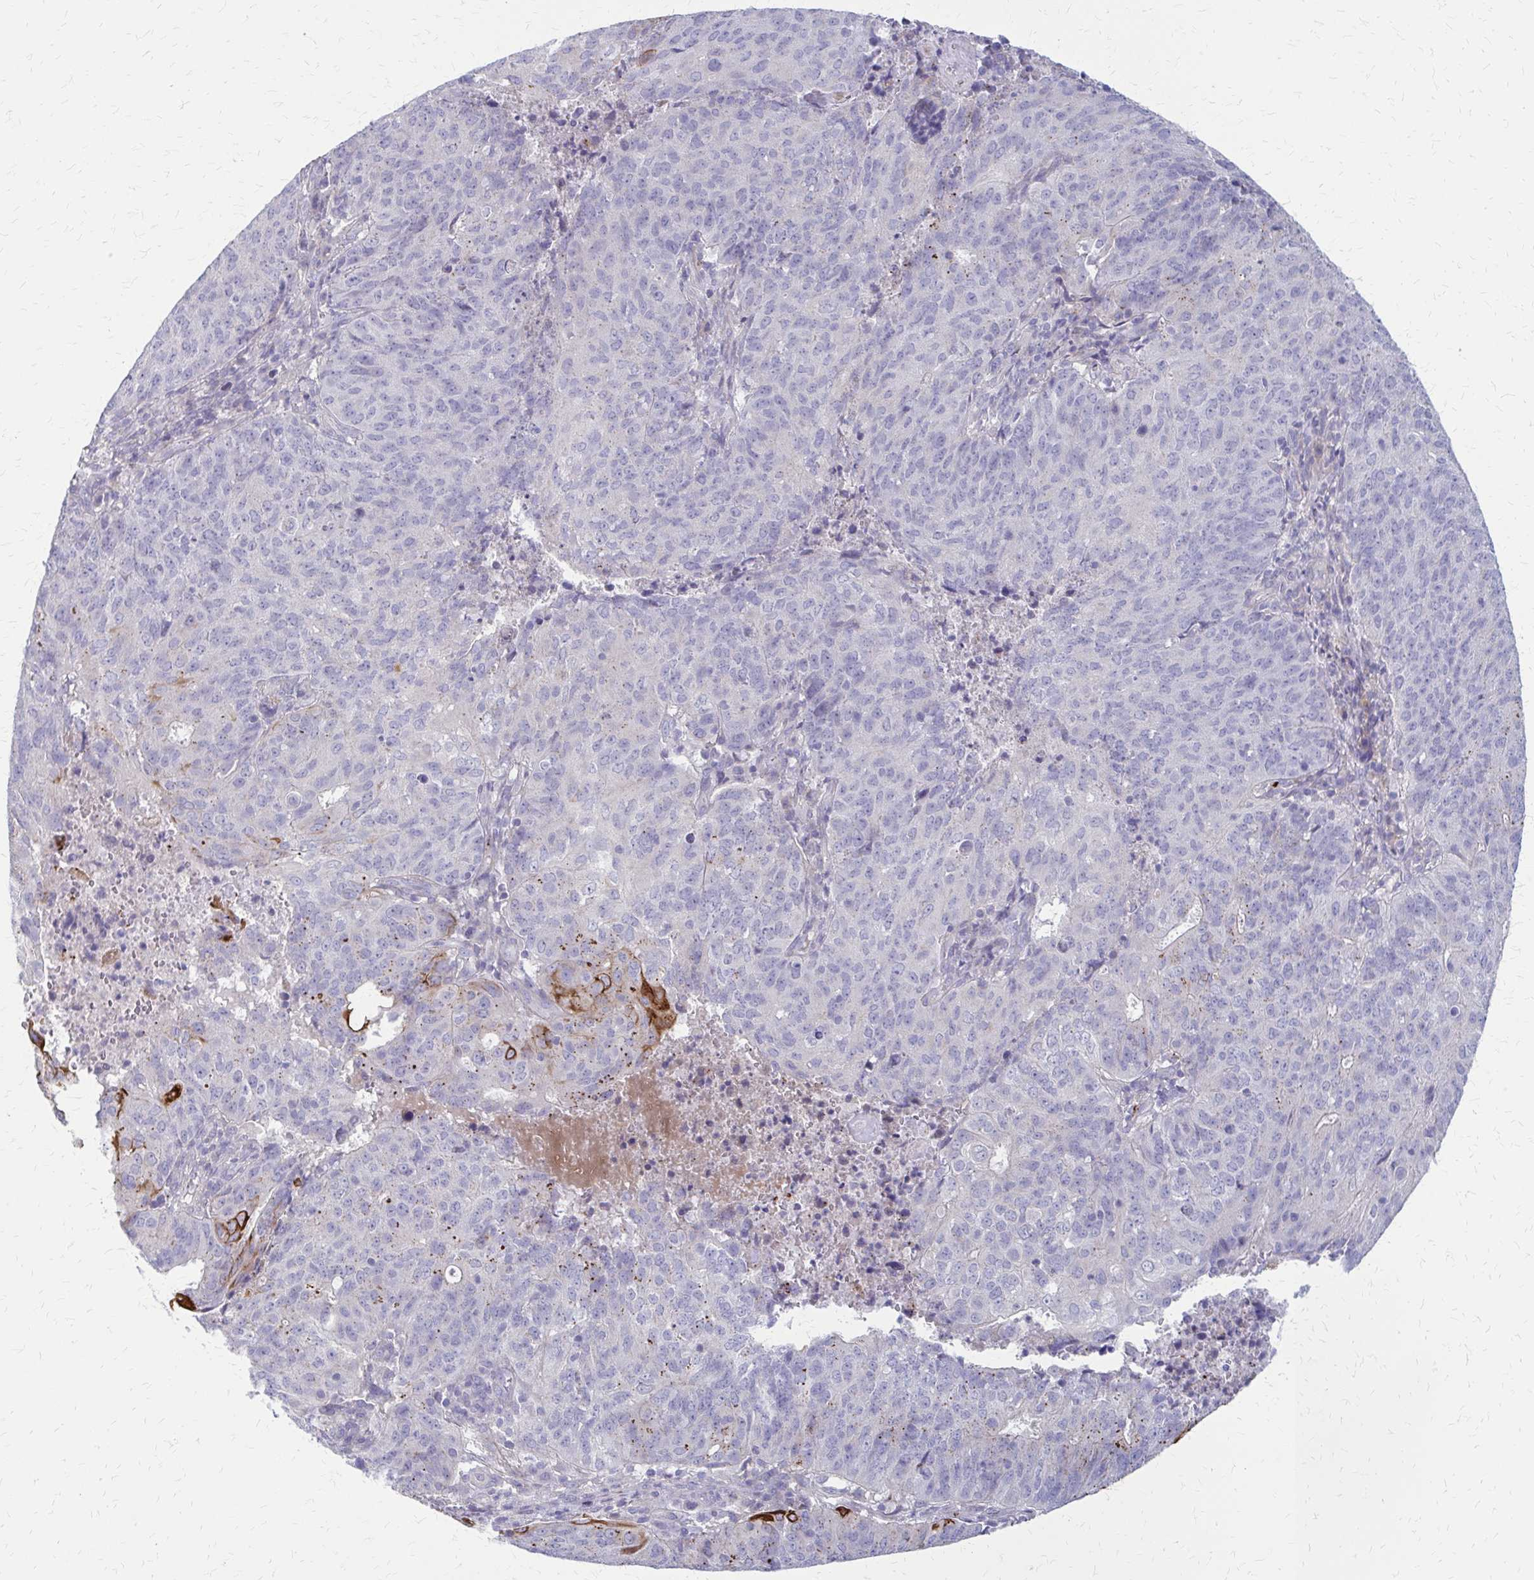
{"staining": {"intensity": "moderate", "quantity": "<25%", "location": "cytoplasmic/membranous"}, "tissue": "endometrial cancer", "cell_type": "Tumor cells", "image_type": "cancer", "snomed": [{"axis": "morphology", "description": "Adenocarcinoma, NOS"}, {"axis": "topography", "description": "Endometrium"}], "caption": "This histopathology image displays IHC staining of human adenocarcinoma (endometrial), with low moderate cytoplasmic/membranous positivity in about <25% of tumor cells.", "gene": "GLYATL2", "patient": {"sex": "female", "age": 82}}